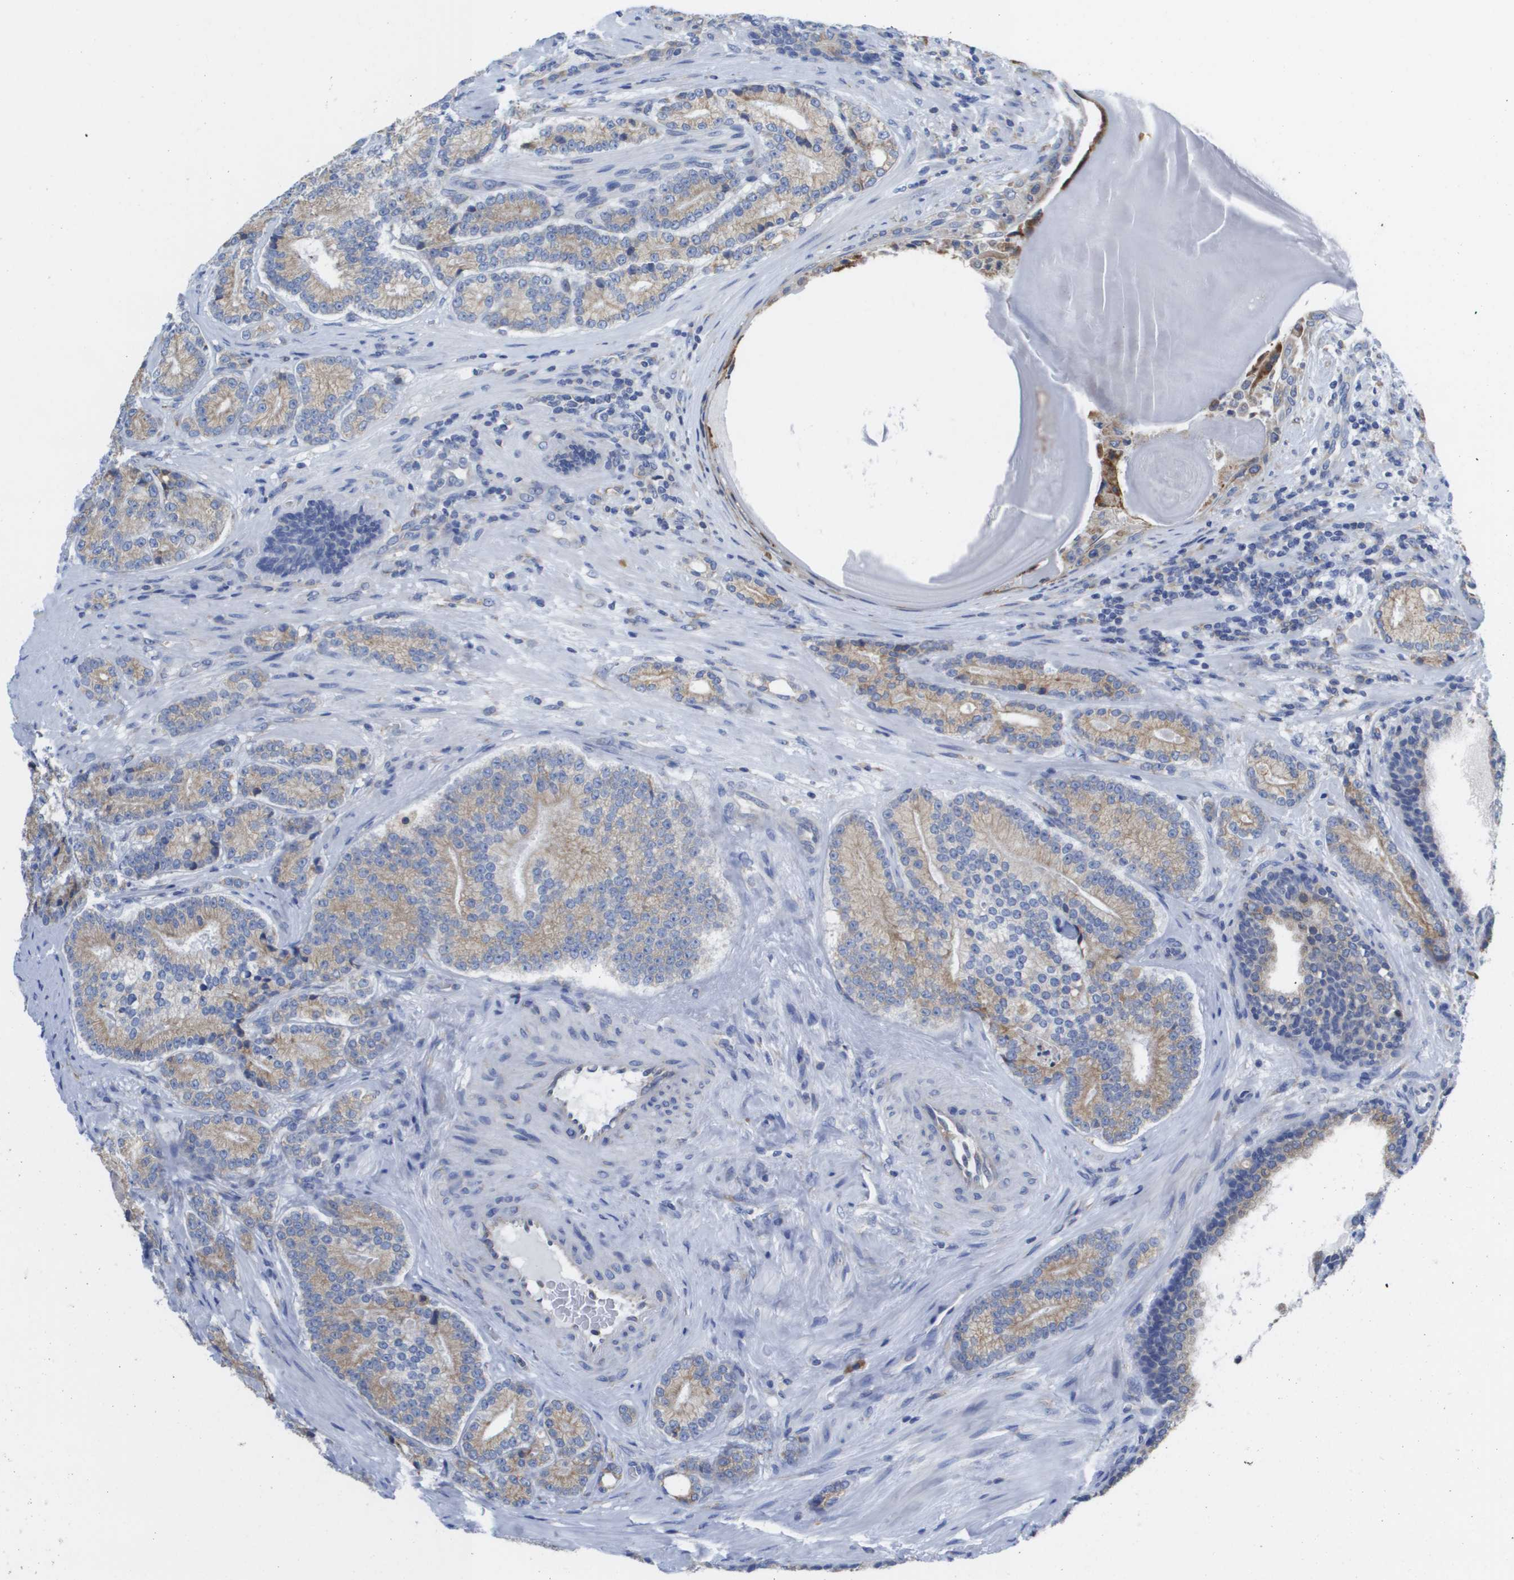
{"staining": {"intensity": "weak", "quantity": ">75%", "location": "cytoplasmic/membranous"}, "tissue": "prostate cancer", "cell_type": "Tumor cells", "image_type": "cancer", "snomed": [{"axis": "morphology", "description": "Adenocarcinoma, High grade"}, {"axis": "topography", "description": "Prostate"}], "caption": "Immunohistochemical staining of prostate cancer (high-grade adenocarcinoma) shows weak cytoplasmic/membranous protein expression in approximately >75% of tumor cells. The staining is performed using DAB brown chromogen to label protein expression. The nuclei are counter-stained blue using hematoxylin.", "gene": "SDR42E1", "patient": {"sex": "male", "age": 61}}